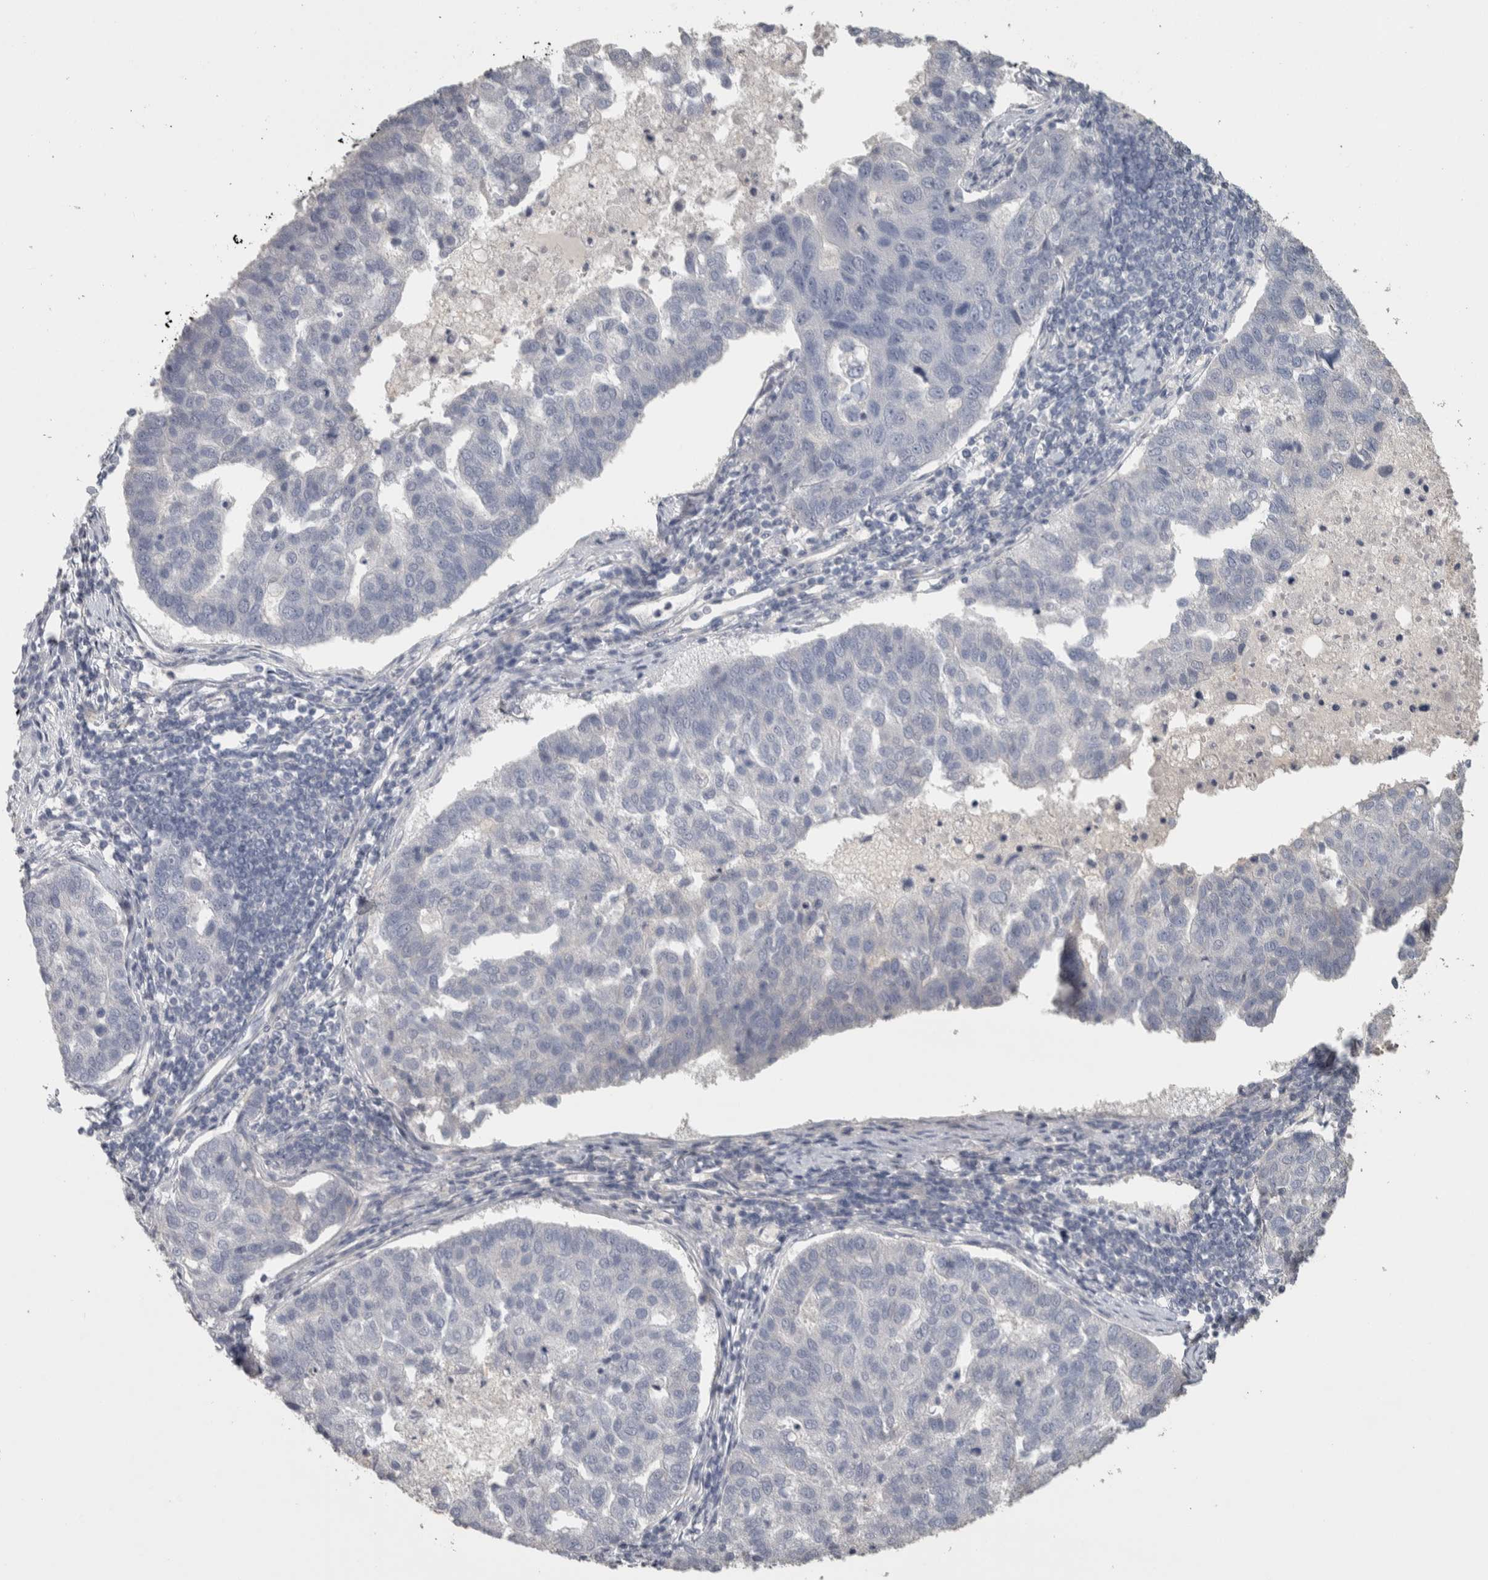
{"staining": {"intensity": "negative", "quantity": "none", "location": "none"}, "tissue": "pancreatic cancer", "cell_type": "Tumor cells", "image_type": "cancer", "snomed": [{"axis": "morphology", "description": "Adenocarcinoma, NOS"}, {"axis": "topography", "description": "Pancreas"}], "caption": "Tumor cells show no significant positivity in pancreatic cancer. (DAB immunohistochemistry (IHC) with hematoxylin counter stain).", "gene": "DCAF10", "patient": {"sex": "female", "age": 61}}